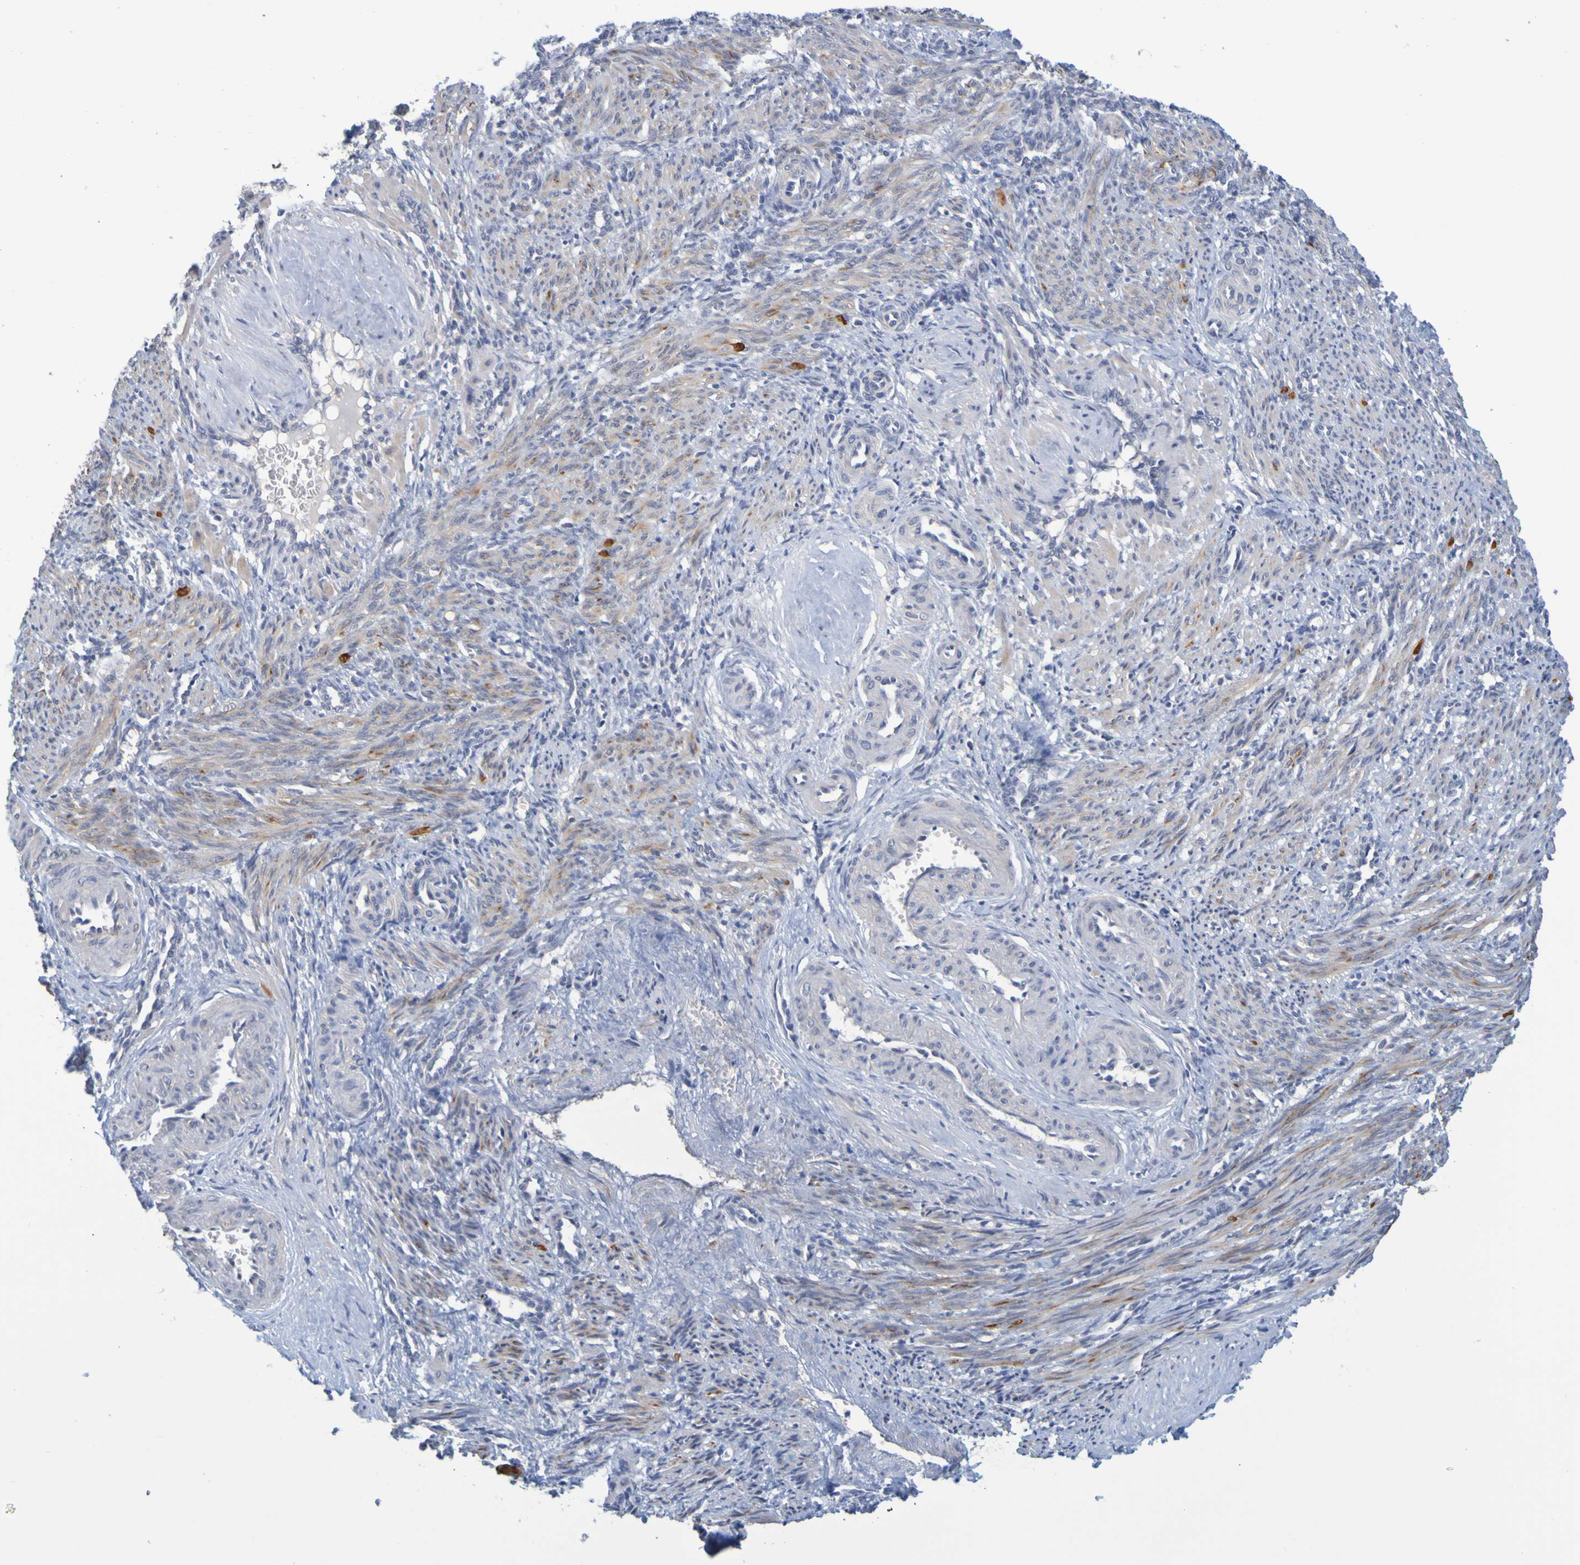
{"staining": {"intensity": "weak", "quantity": ">75%", "location": "cytoplasmic/membranous"}, "tissue": "smooth muscle", "cell_type": "Smooth muscle cells", "image_type": "normal", "snomed": [{"axis": "morphology", "description": "Normal tissue, NOS"}, {"axis": "topography", "description": "Endometrium"}], "caption": "Immunohistochemical staining of unremarkable human smooth muscle shows weak cytoplasmic/membranous protein staining in approximately >75% of smooth muscle cells. The staining was performed using DAB (3,3'-diaminobenzidine), with brown indicating positive protein expression. Nuclei are stained blue with hematoxylin.", "gene": "ENDOU", "patient": {"sex": "female", "age": 33}}